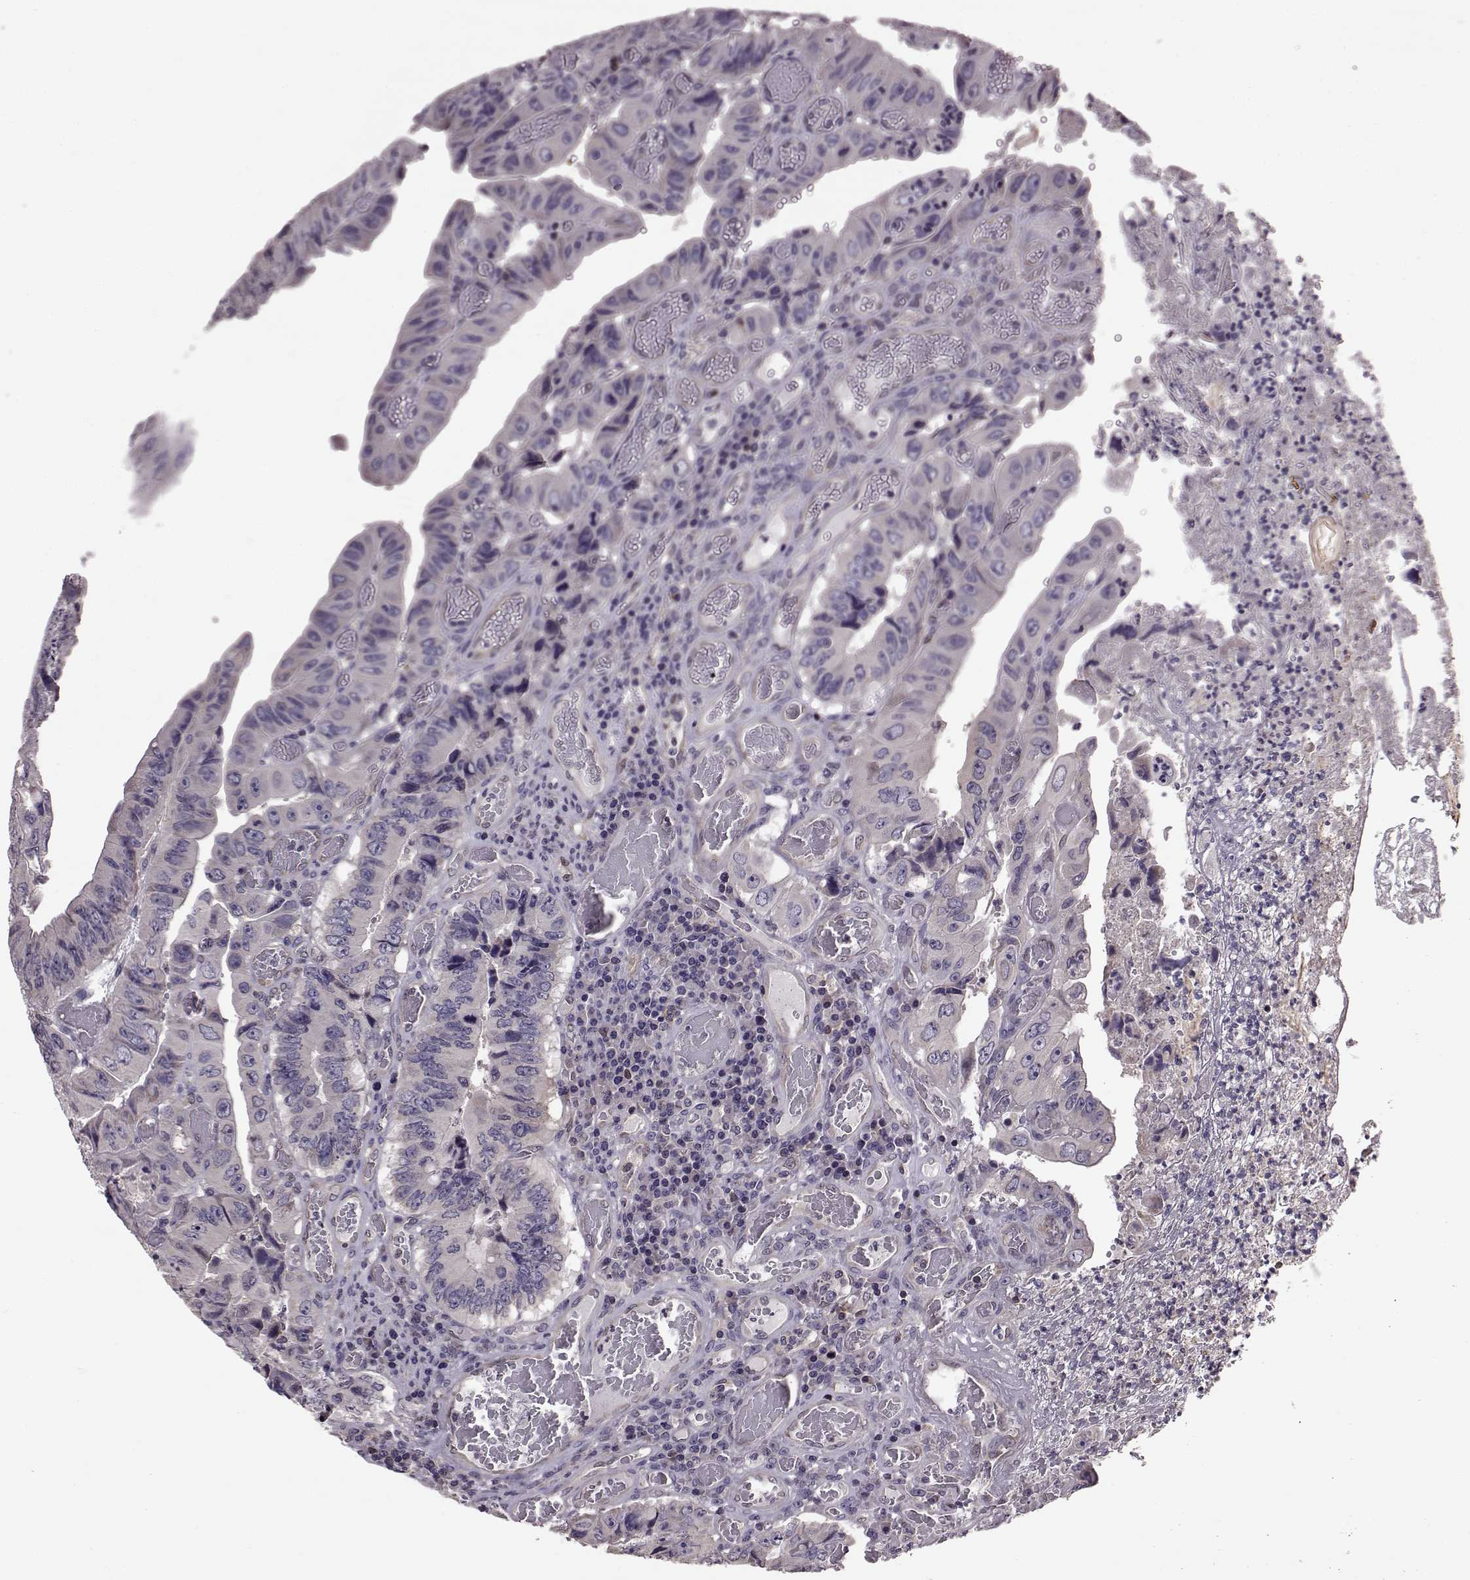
{"staining": {"intensity": "negative", "quantity": "none", "location": "none"}, "tissue": "colorectal cancer", "cell_type": "Tumor cells", "image_type": "cancer", "snomed": [{"axis": "morphology", "description": "Adenocarcinoma, NOS"}, {"axis": "topography", "description": "Colon"}], "caption": "This is a micrograph of IHC staining of colorectal cancer, which shows no staining in tumor cells.", "gene": "CDC42SE1", "patient": {"sex": "female", "age": 84}}